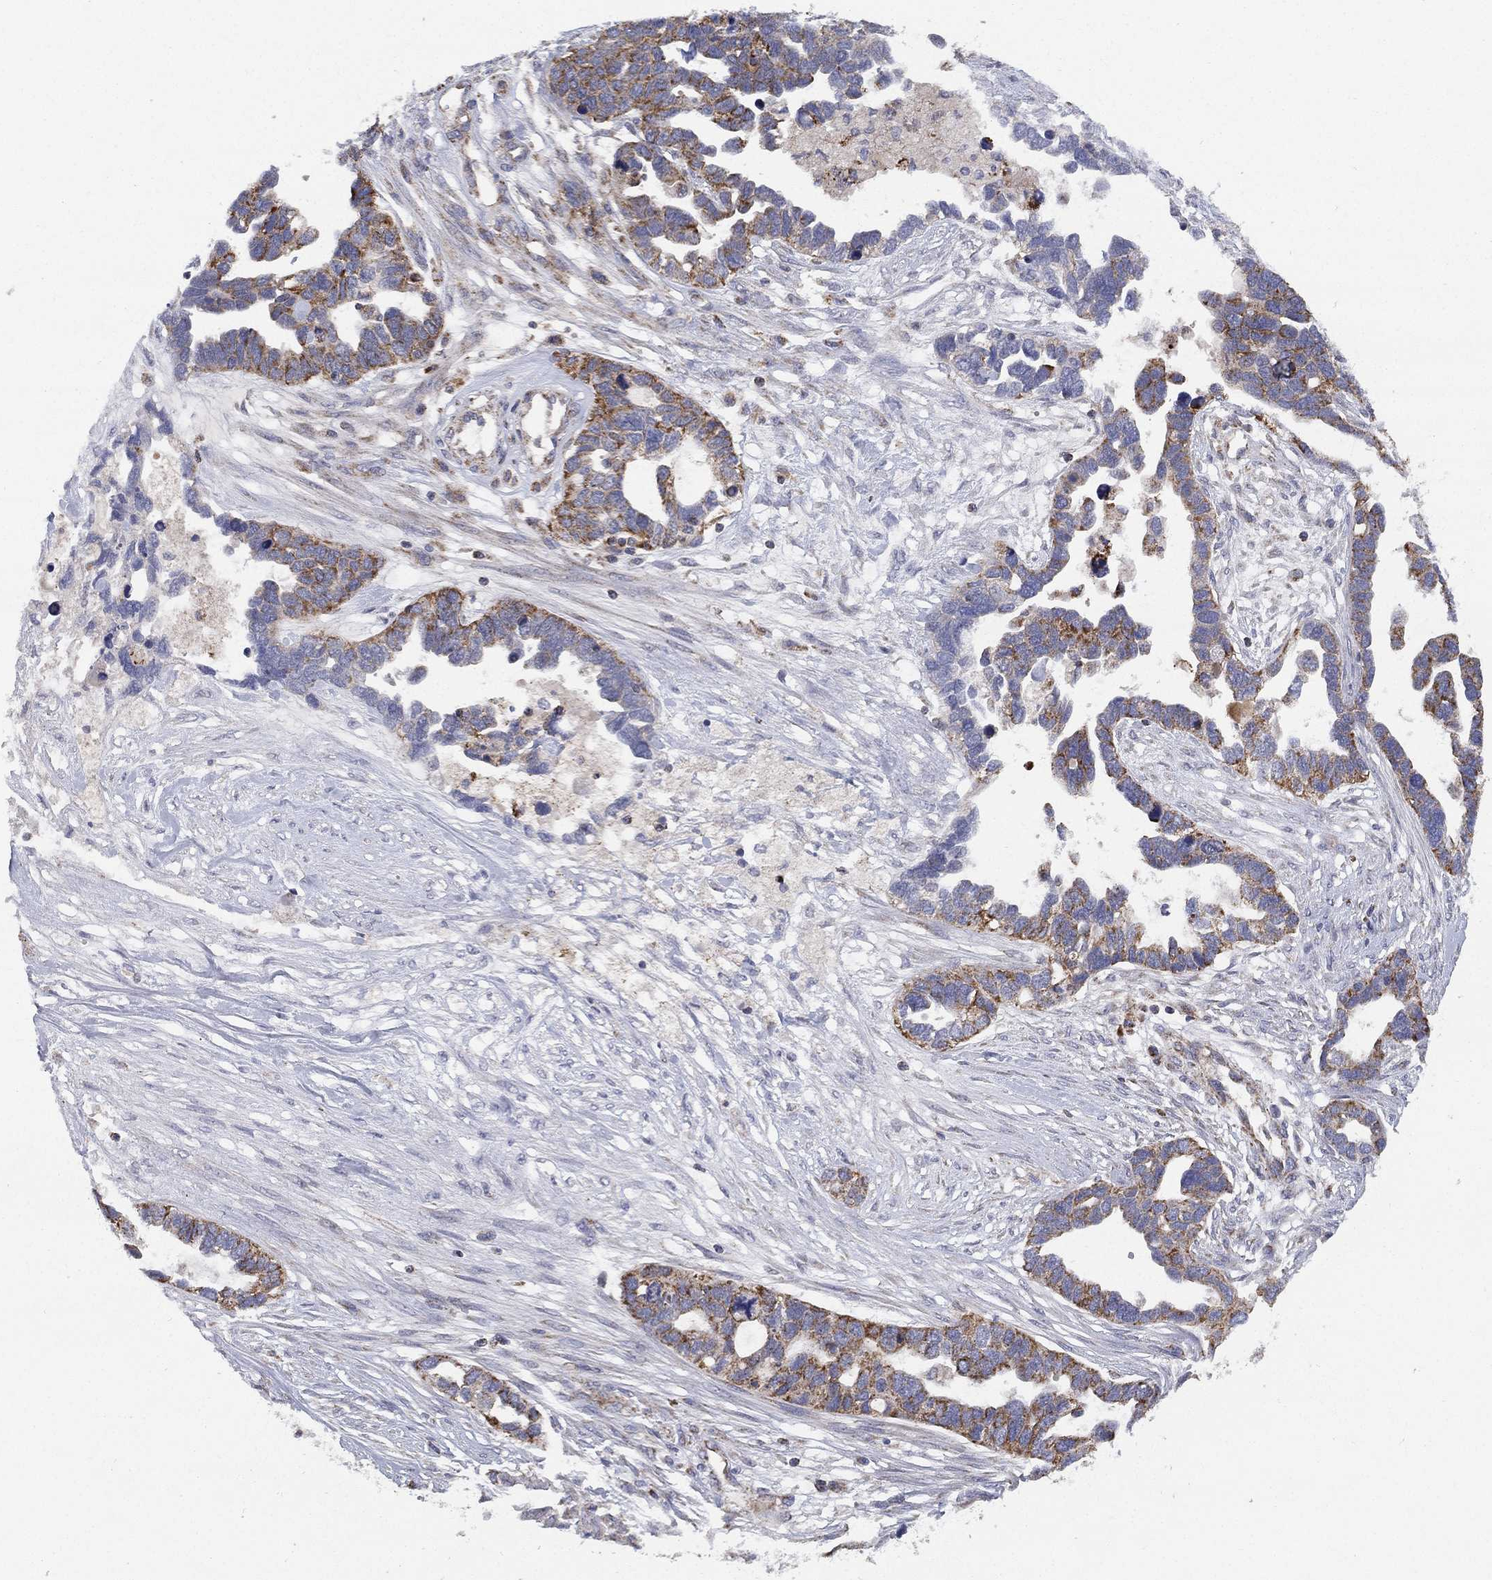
{"staining": {"intensity": "strong", "quantity": "<25%", "location": "cytoplasmic/membranous"}, "tissue": "ovarian cancer", "cell_type": "Tumor cells", "image_type": "cancer", "snomed": [{"axis": "morphology", "description": "Cystadenocarcinoma, serous, NOS"}, {"axis": "topography", "description": "Ovary"}], "caption": "Human serous cystadenocarcinoma (ovarian) stained with a brown dye demonstrates strong cytoplasmic/membranous positive positivity in approximately <25% of tumor cells.", "gene": "PPP2R5A", "patient": {"sex": "female", "age": 54}}